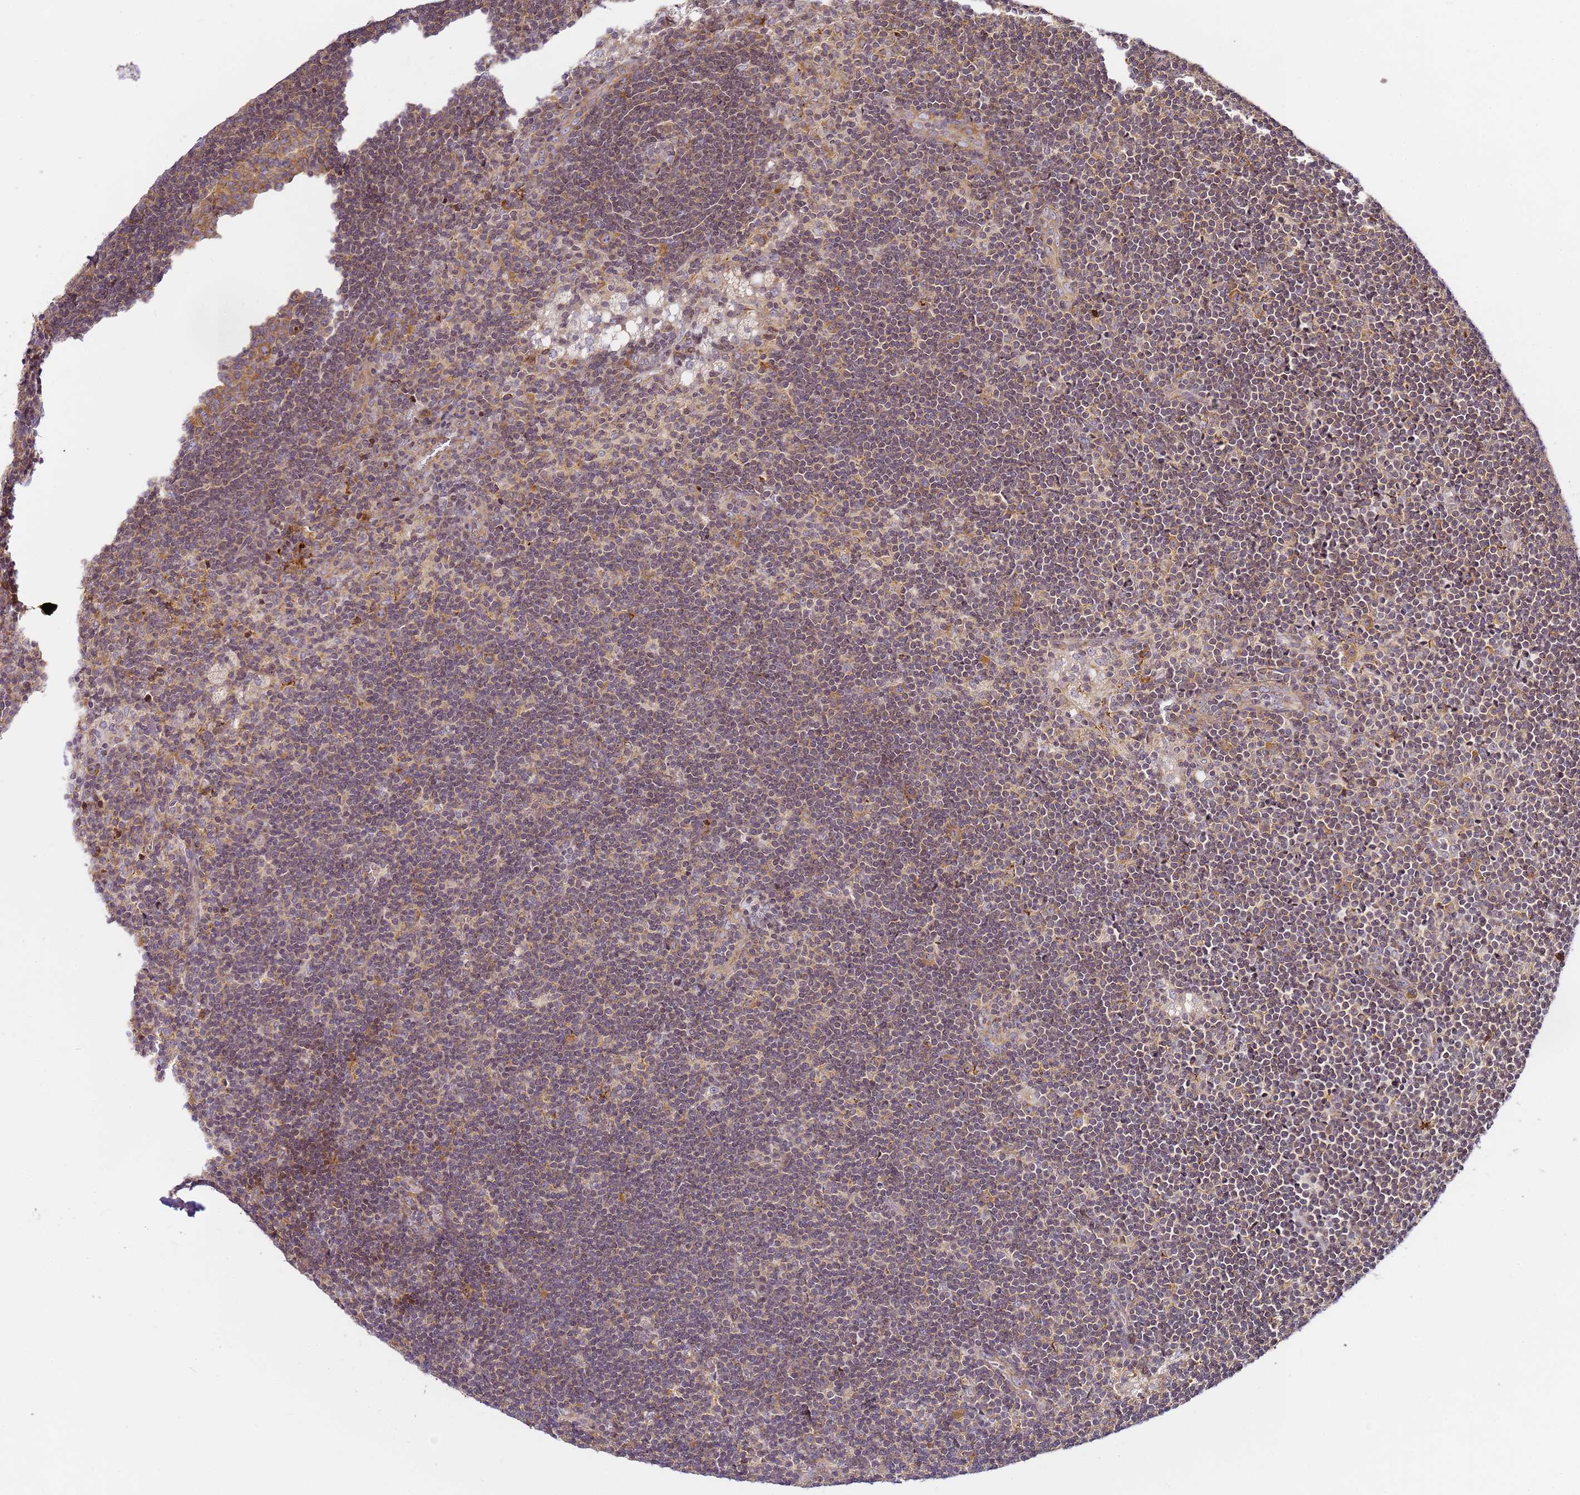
{"staining": {"intensity": "moderate", "quantity": ">75%", "location": "cytoplasmic/membranous"}, "tissue": "lymph node", "cell_type": "Germinal center cells", "image_type": "normal", "snomed": [{"axis": "morphology", "description": "Normal tissue, NOS"}, {"axis": "topography", "description": "Lymph node"}], "caption": "Immunohistochemistry micrograph of unremarkable human lymph node stained for a protein (brown), which displays medium levels of moderate cytoplasmic/membranous expression in about >75% of germinal center cells.", "gene": "RPL13A", "patient": {"sex": "male", "age": 24}}